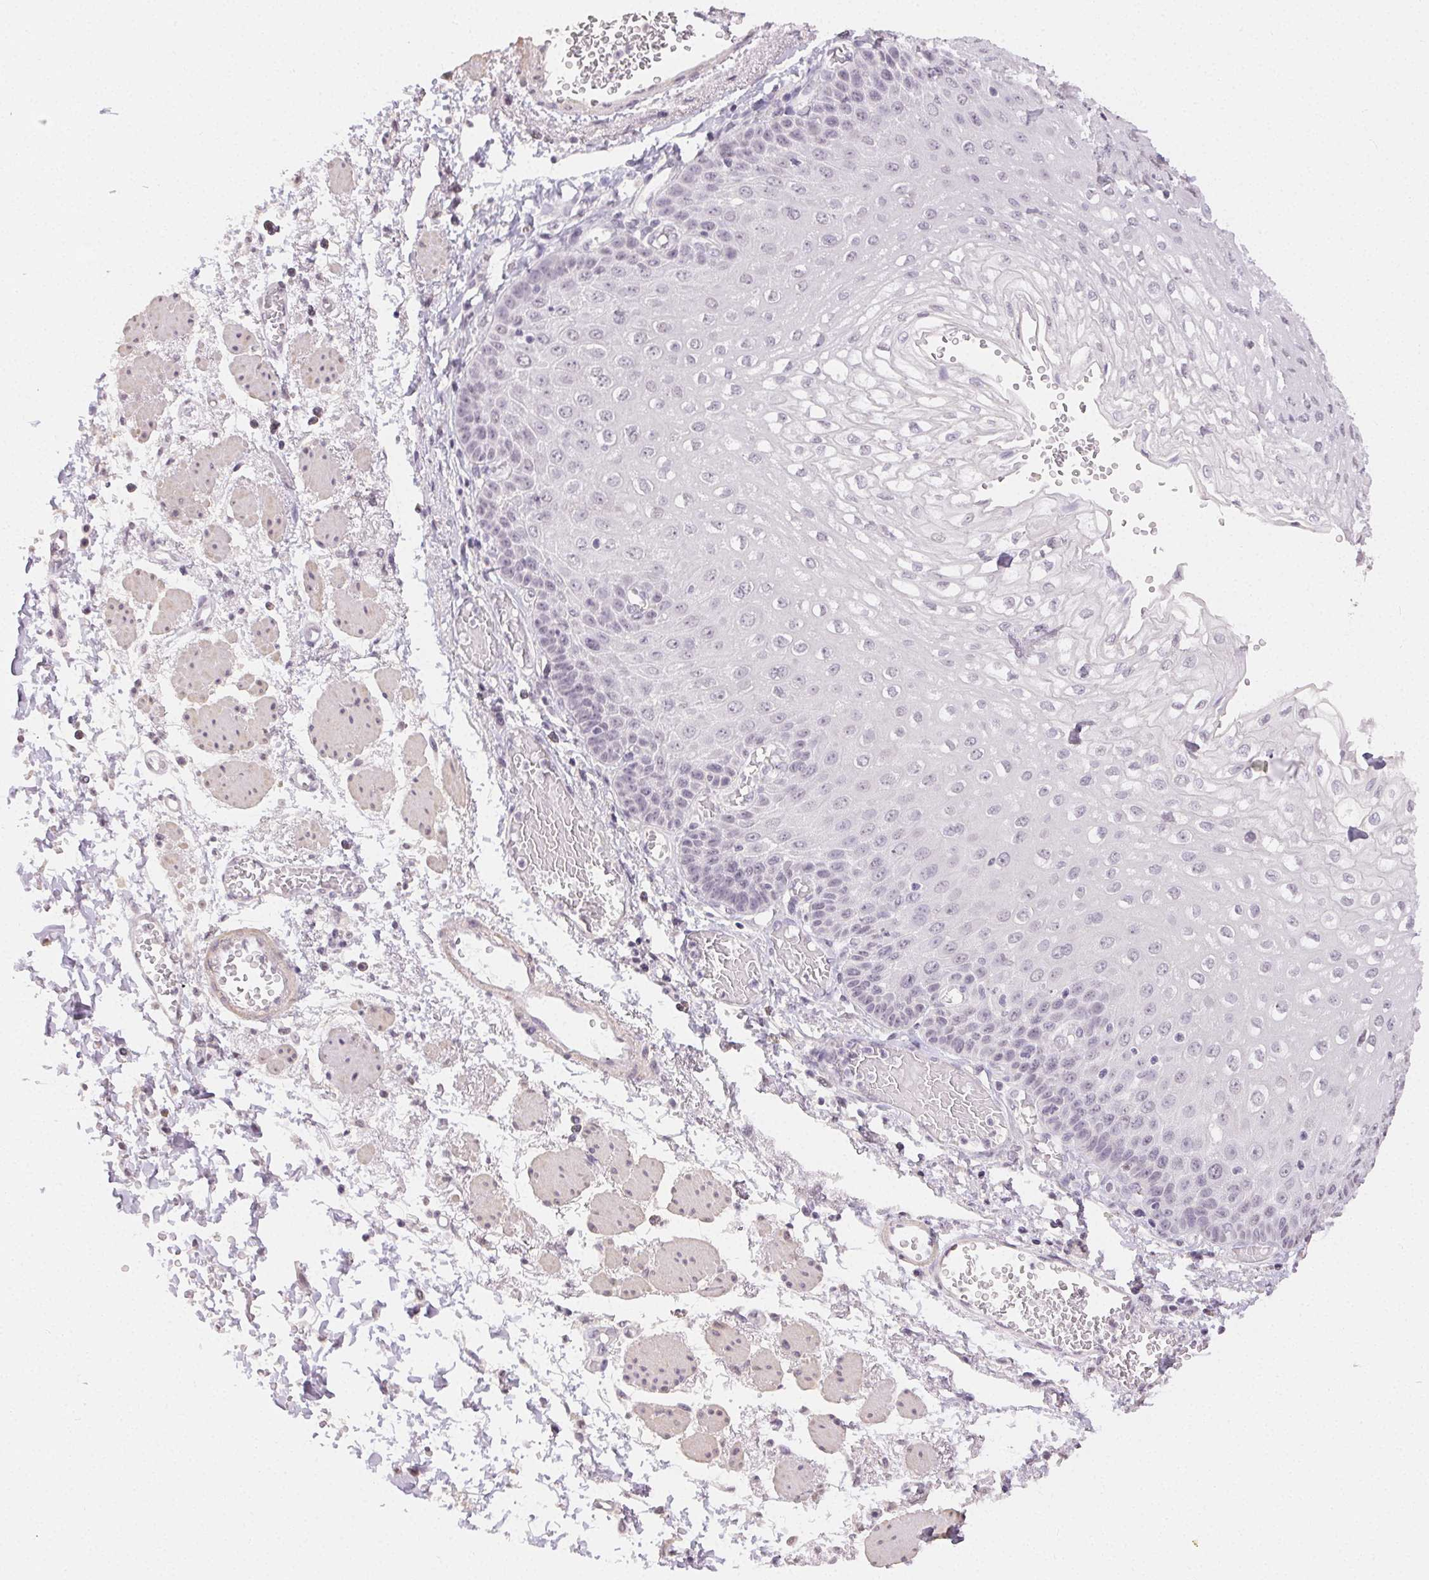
{"staining": {"intensity": "negative", "quantity": "none", "location": "none"}, "tissue": "esophagus", "cell_type": "Squamous epithelial cells", "image_type": "normal", "snomed": [{"axis": "morphology", "description": "Normal tissue, NOS"}, {"axis": "morphology", "description": "Adenocarcinoma, NOS"}, {"axis": "topography", "description": "Esophagus"}], "caption": "Immunohistochemistry (IHC) of unremarkable esophagus shows no positivity in squamous epithelial cells.", "gene": "TMEM174", "patient": {"sex": "male", "age": 81}}